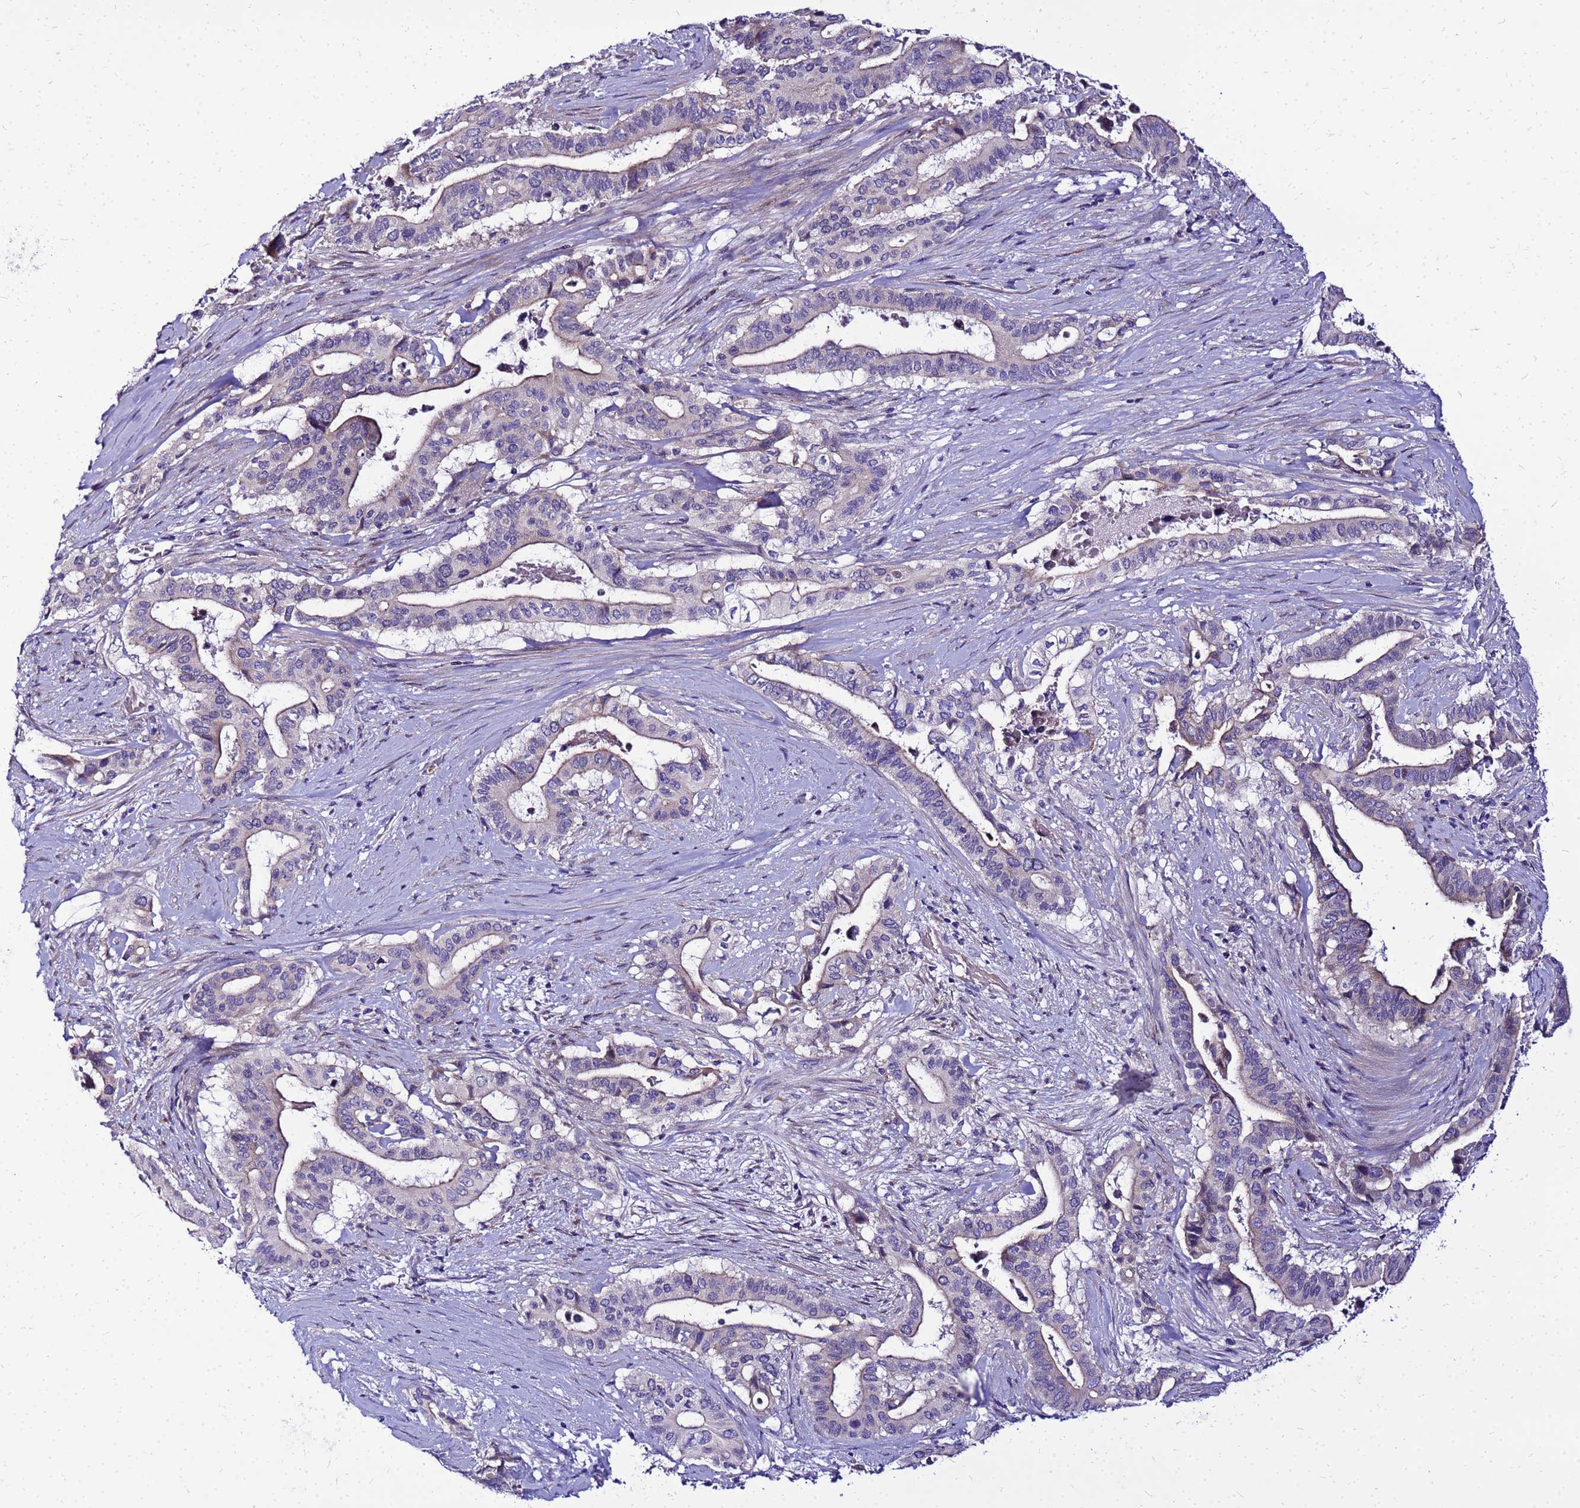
{"staining": {"intensity": "negative", "quantity": "none", "location": "none"}, "tissue": "pancreatic cancer", "cell_type": "Tumor cells", "image_type": "cancer", "snomed": [{"axis": "morphology", "description": "Adenocarcinoma, NOS"}, {"axis": "topography", "description": "Pancreas"}], "caption": "A histopathology image of human pancreatic cancer is negative for staining in tumor cells.", "gene": "HERC5", "patient": {"sex": "female", "age": 77}}